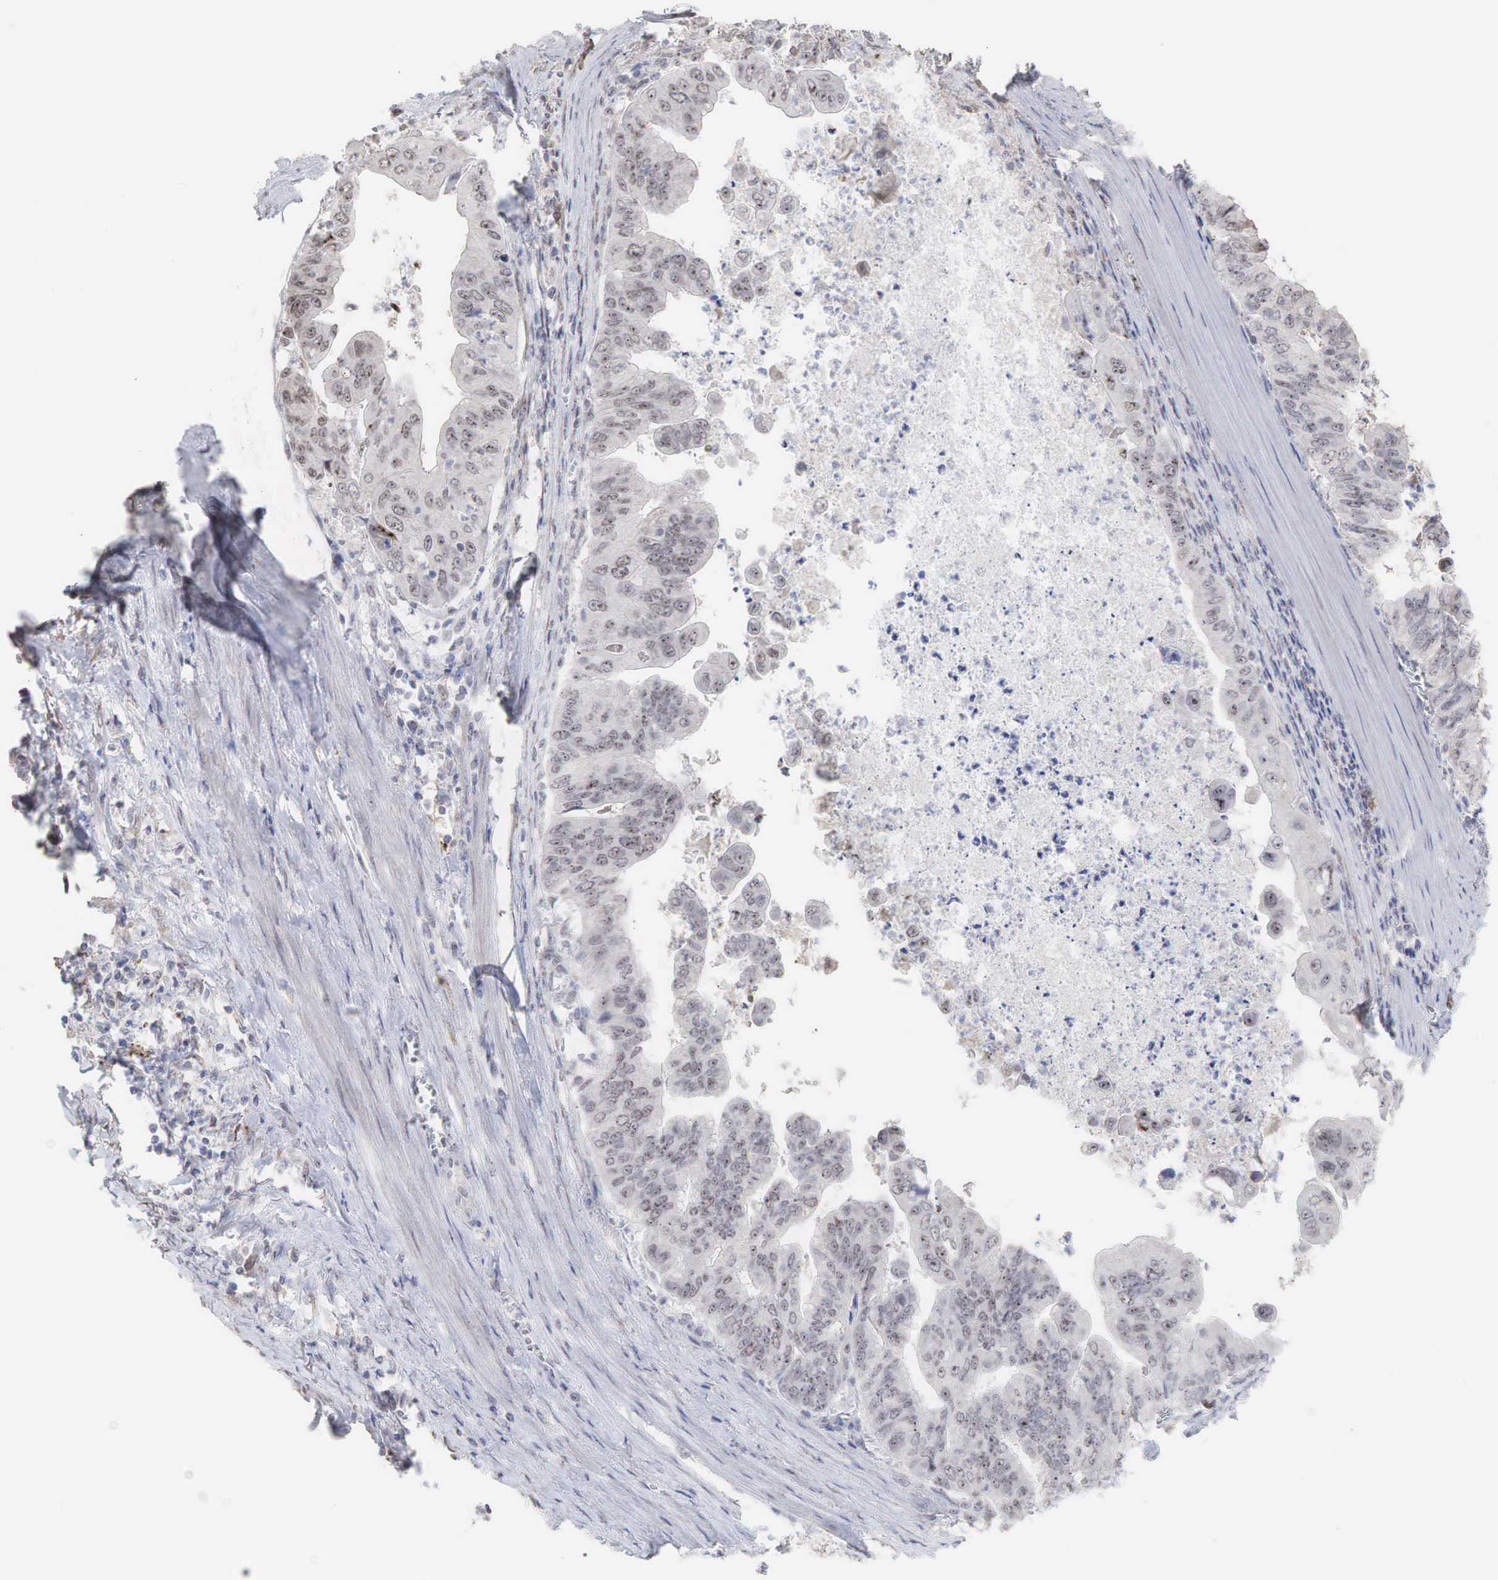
{"staining": {"intensity": "moderate", "quantity": "25%-75%", "location": "cytoplasmic/membranous,nuclear"}, "tissue": "stomach cancer", "cell_type": "Tumor cells", "image_type": "cancer", "snomed": [{"axis": "morphology", "description": "Adenocarcinoma, NOS"}, {"axis": "topography", "description": "Stomach, upper"}], "caption": "Immunohistochemistry micrograph of neoplastic tissue: stomach cancer (adenocarcinoma) stained using IHC reveals medium levels of moderate protein expression localized specifically in the cytoplasmic/membranous and nuclear of tumor cells, appearing as a cytoplasmic/membranous and nuclear brown color.", "gene": "DKC1", "patient": {"sex": "male", "age": 80}}